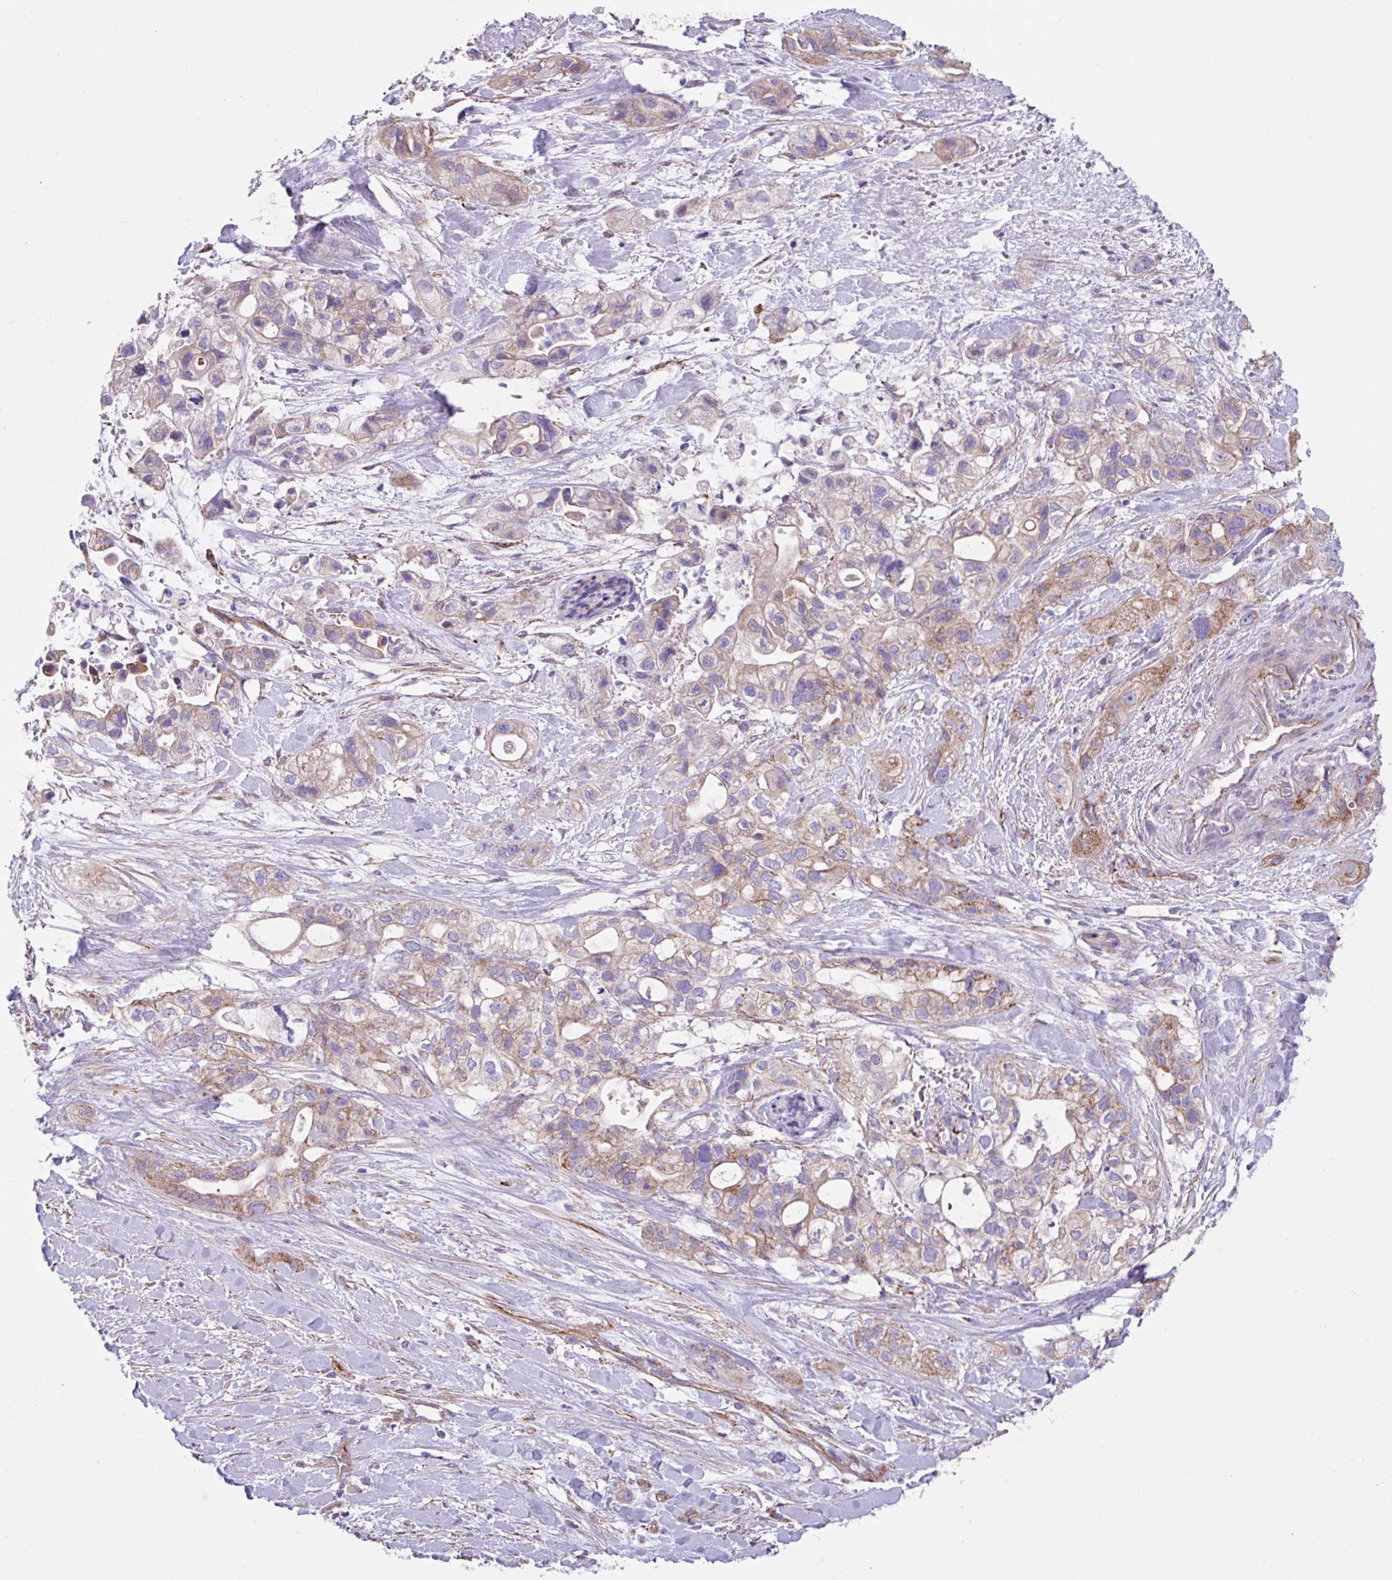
{"staining": {"intensity": "moderate", "quantity": "<25%", "location": "cytoplasmic/membranous"}, "tissue": "pancreatic cancer", "cell_type": "Tumor cells", "image_type": "cancer", "snomed": [{"axis": "morphology", "description": "Adenocarcinoma, NOS"}, {"axis": "topography", "description": "Pancreas"}], "caption": "Immunohistochemical staining of adenocarcinoma (pancreatic) demonstrates moderate cytoplasmic/membranous protein expression in approximately <25% of tumor cells.", "gene": "OTULIN", "patient": {"sex": "male", "age": 44}}